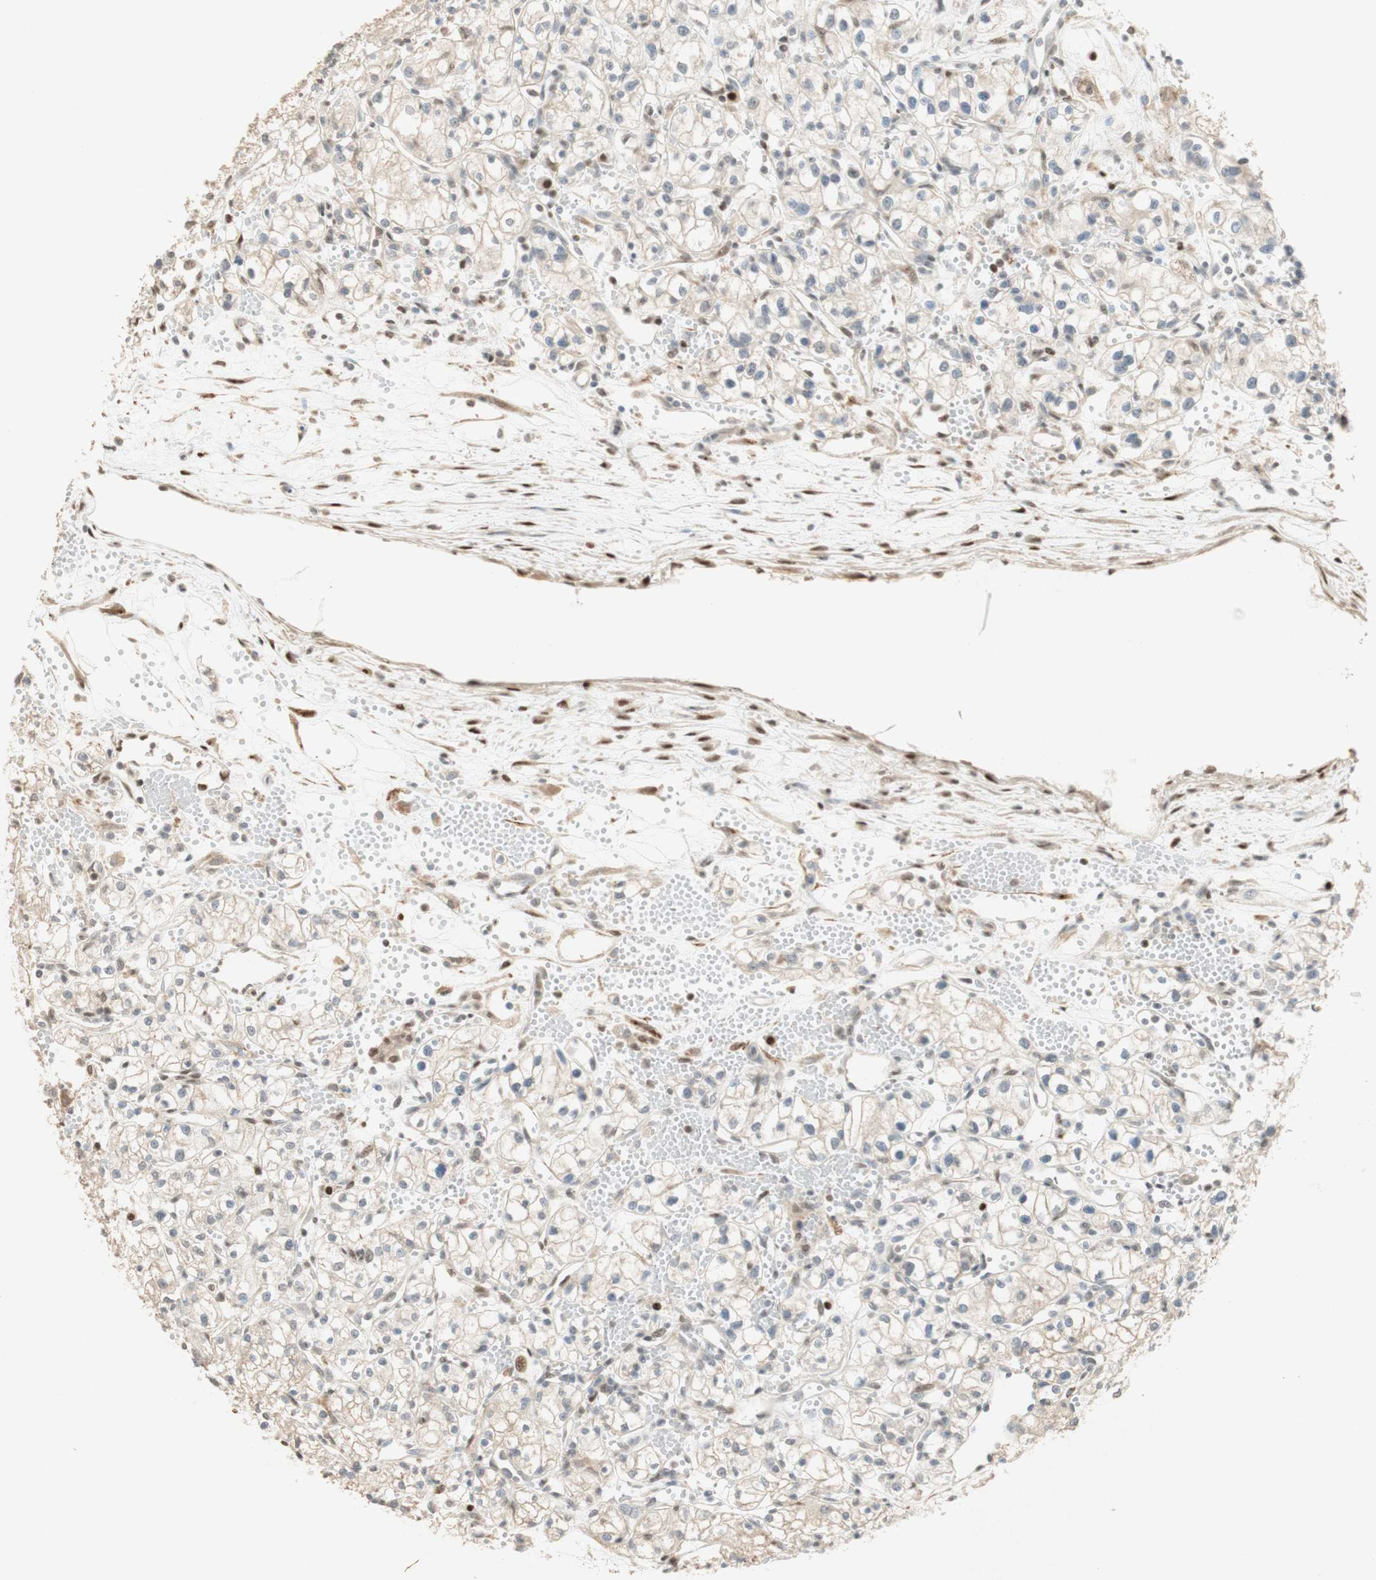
{"staining": {"intensity": "negative", "quantity": "none", "location": "none"}, "tissue": "renal cancer", "cell_type": "Tumor cells", "image_type": "cancer", "snomed": [{"axis": "morphology", "description": "Normal tissue, NOS"}, {"axis": "morphology", "description": "Adenocarcinoma, NOS"}, {"axis": "topography", "description": "Kidney"}], "caption": "Renal adenocarcinoma was stained to show a protein in brown. There is no significant staining in tumor cells.", "gene": "FOXP1", "patient": {"sex": "male", "age": 59}}